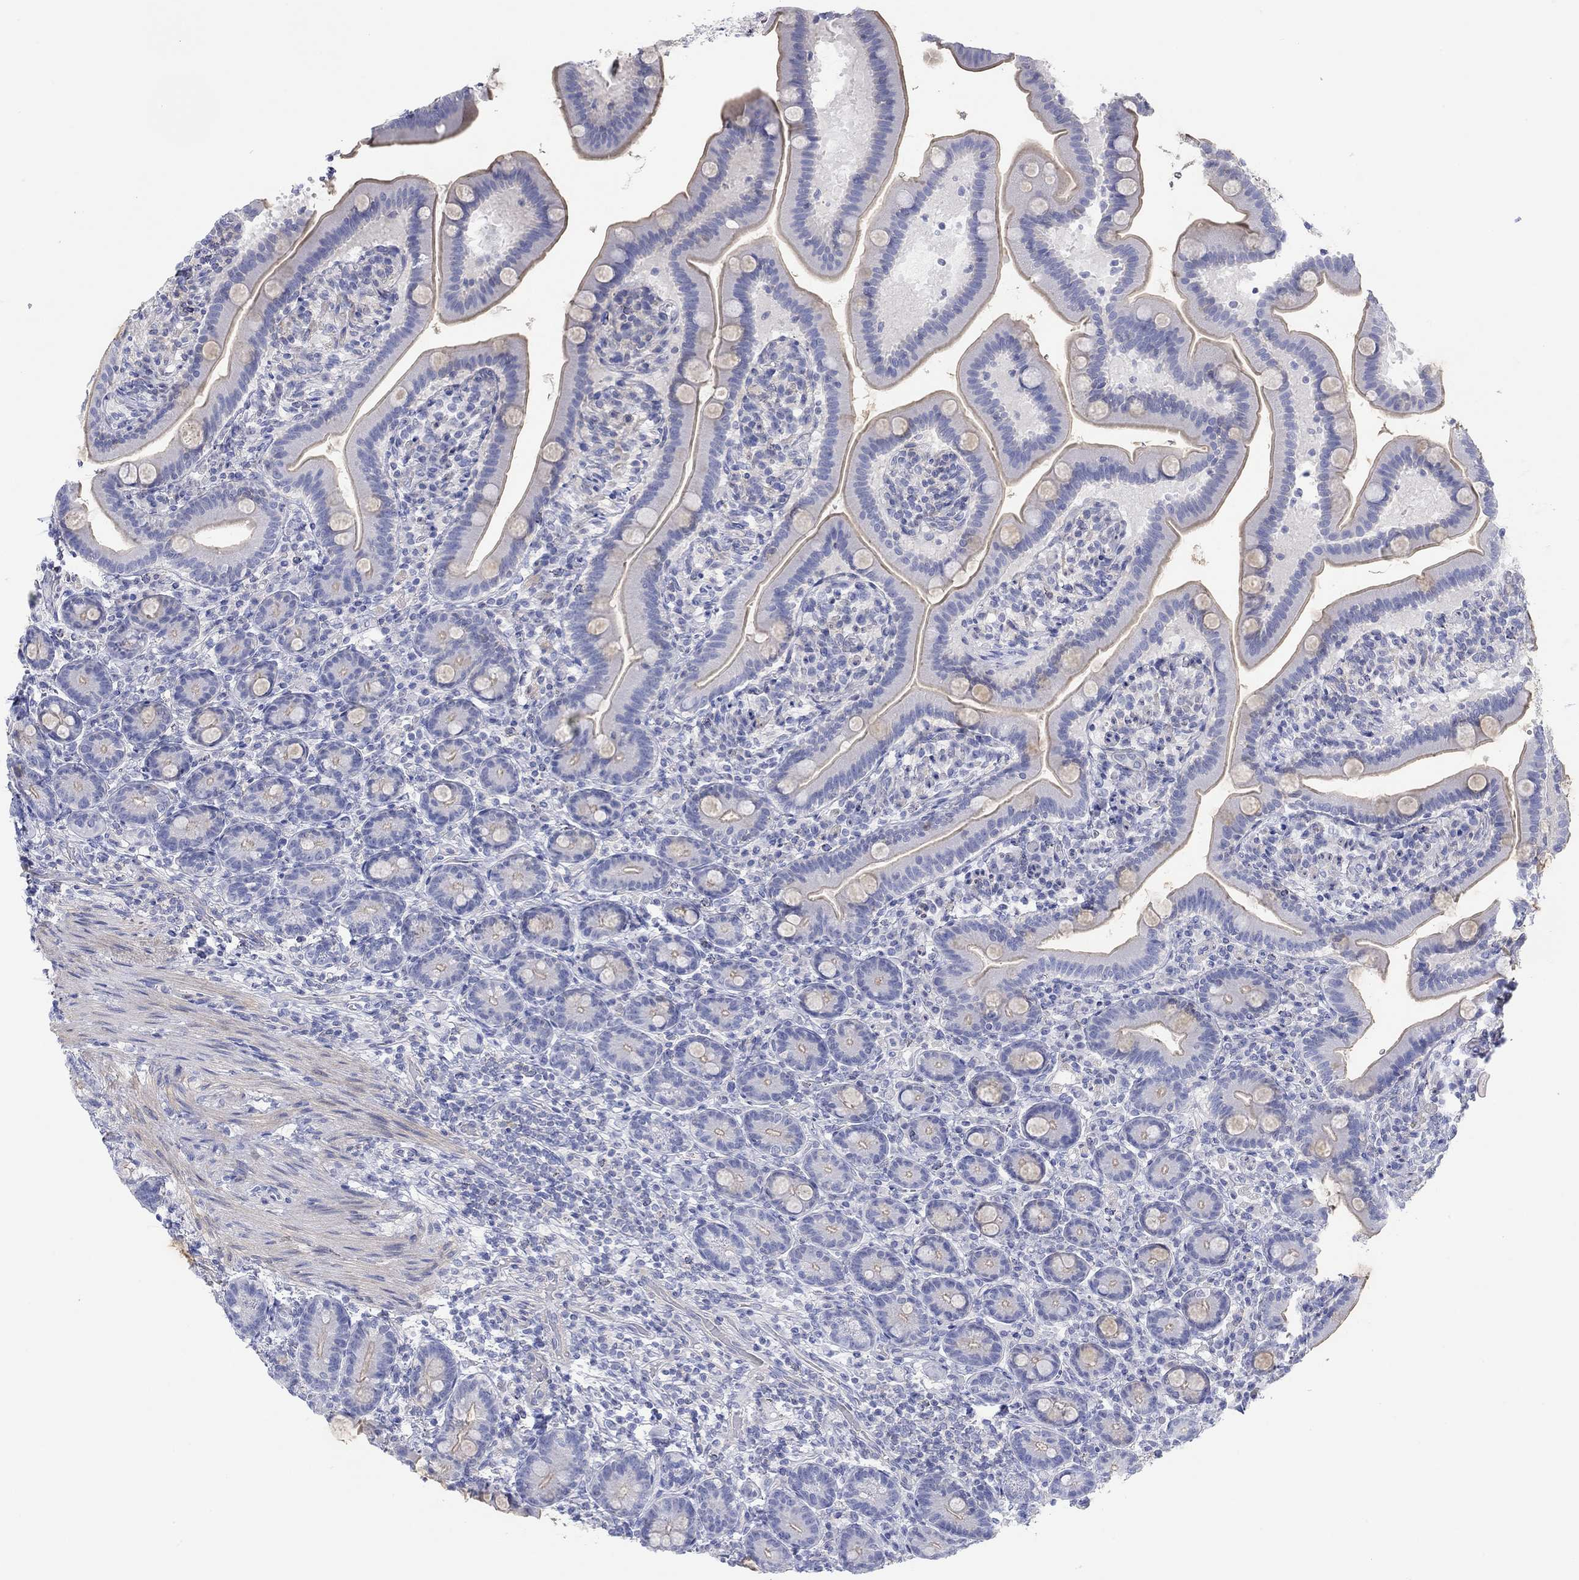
{"staining": {"intensity": "weak", "quantity": "<25%", "location": "cytoplasmic/membranous"}, "tissue": "small intestine", "cell_type": "Glandular cells", "image_type": "normal", "snomed": [{"axis": "morphology", "description": "Normal tissue, NOS"}, {"axis": "topography", "description": "Small intestine"}], "caption": "Small intestine stained for a protein using immunohistochemistry demonstrates no expression glandular cells.", "gene": "PPIL6", "patient": {"sex": "male", "age": 66}}